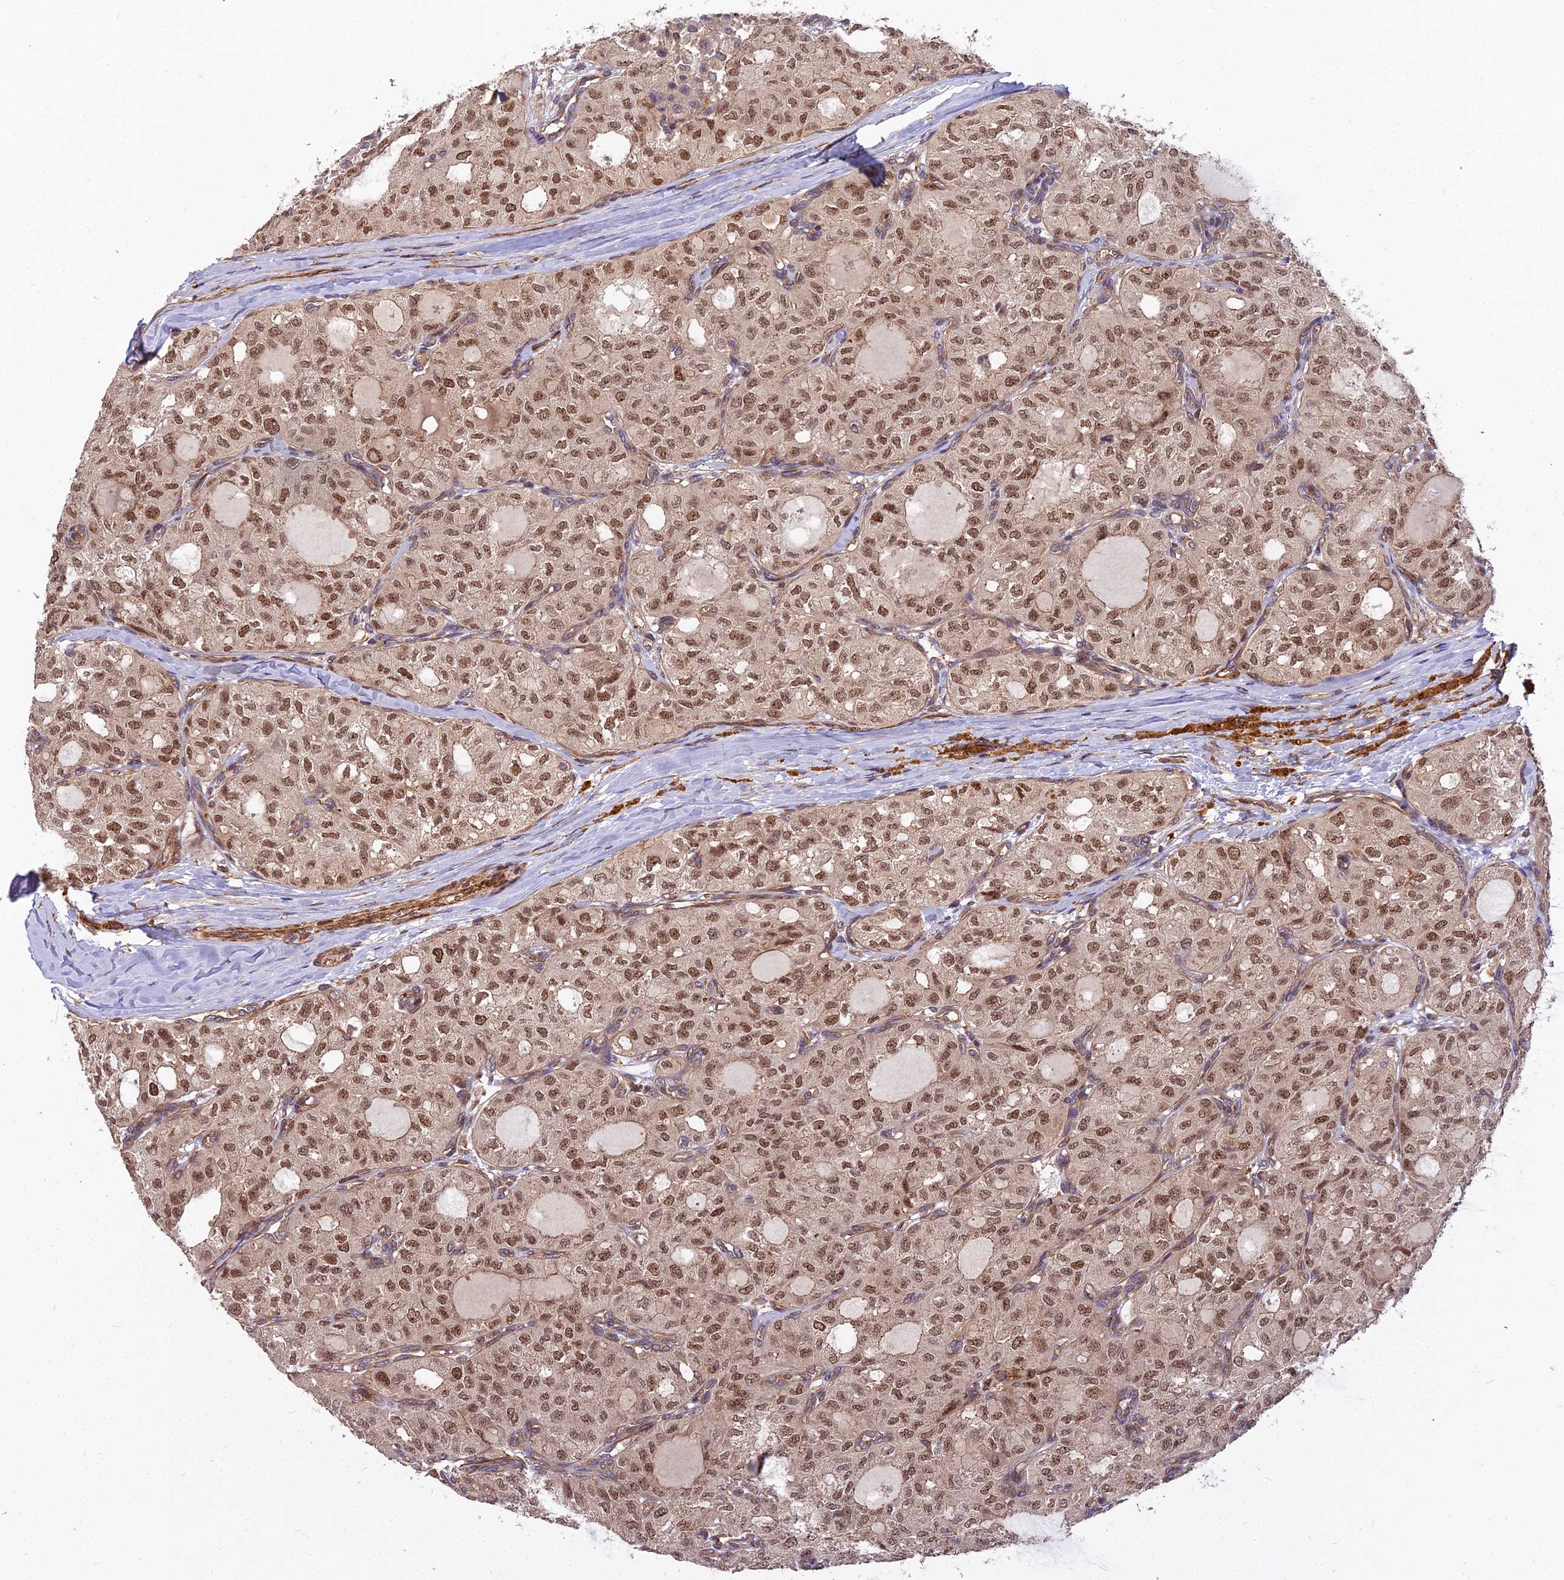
{"staining": {"intensity": "moderate", "quantity": ">75%", "location": "nuclear"}, "tissue": "thyroid cancer", "cell_type": "Tumor cells", "image_type": "cancer", "snomed": [{"axis": "morphology", "description": "Follicular adenoma carcinoma, NOS"}, {"axis": "topography", "description": "Thyroid gland"}], "caption": "This is a micrograph of immunohistochemistry (IHC) staining of thyroid follicular adenoma carcinoma, which shows moderate staining in the nuclear of tumor cells.", "gene": "TCEA3", "patient": {"sex": "male", "age": 75}}